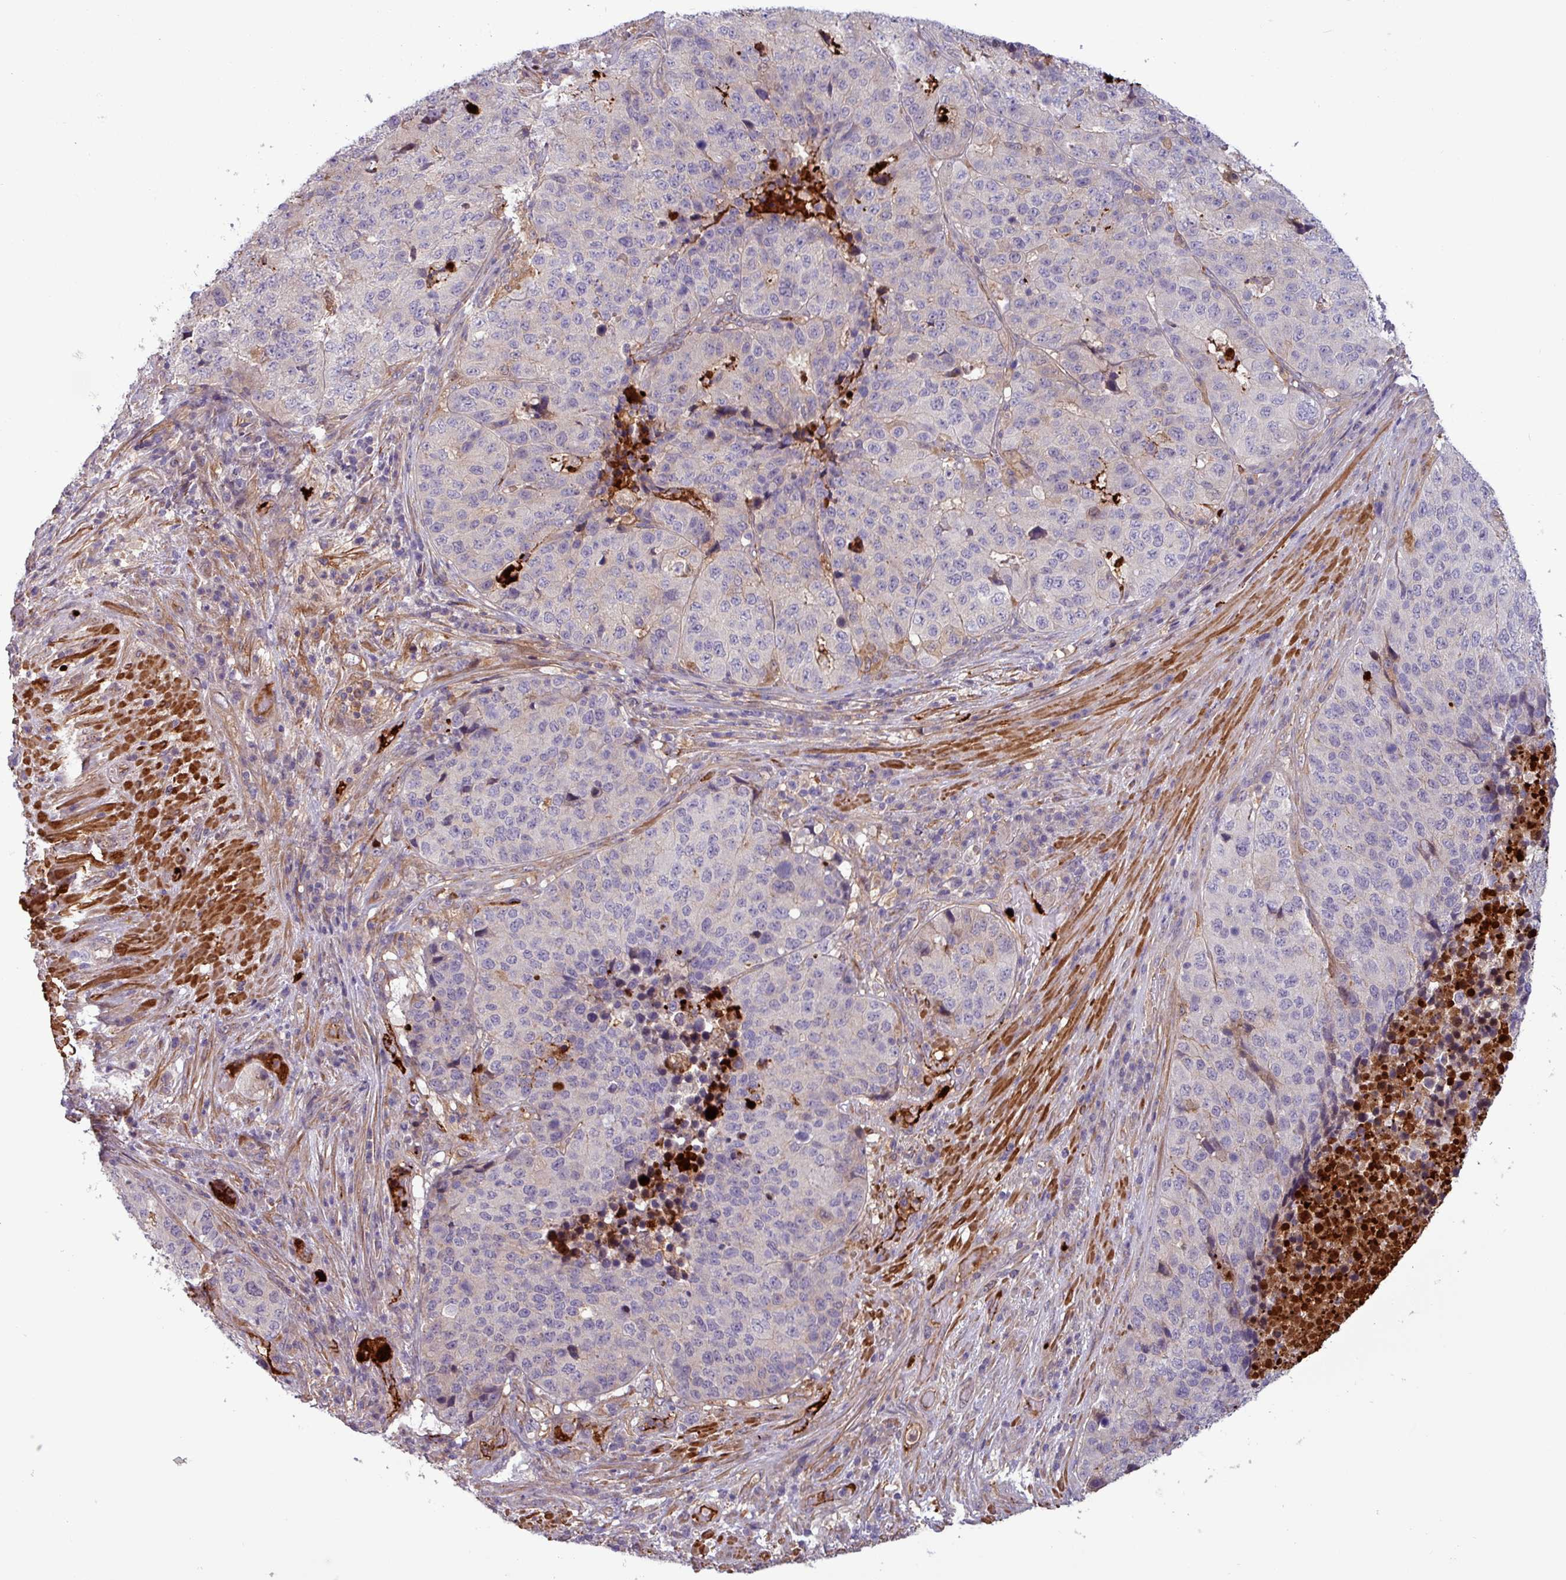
{"staining": {"intensity": "weak", "quantity": "<25%", "location": "cytoplasmic/membranous"}, "tissue": "stomach cancer", "cell_type": "Tumor cells", "image_type": "cancer", "snomed": [{"axis": "morphology", "description": "Adenocarcinoma, NOS"}, {"axis": "topography", "description": "Stomach"}], "caption": "Immunohistochemistry (IHC) micrograph of human stomach cancer stained for a protein (brown), which reveals no positivity in tumor cells.", "gene": "PCED1A", "patient": {"sex": "male", "age": 71}}